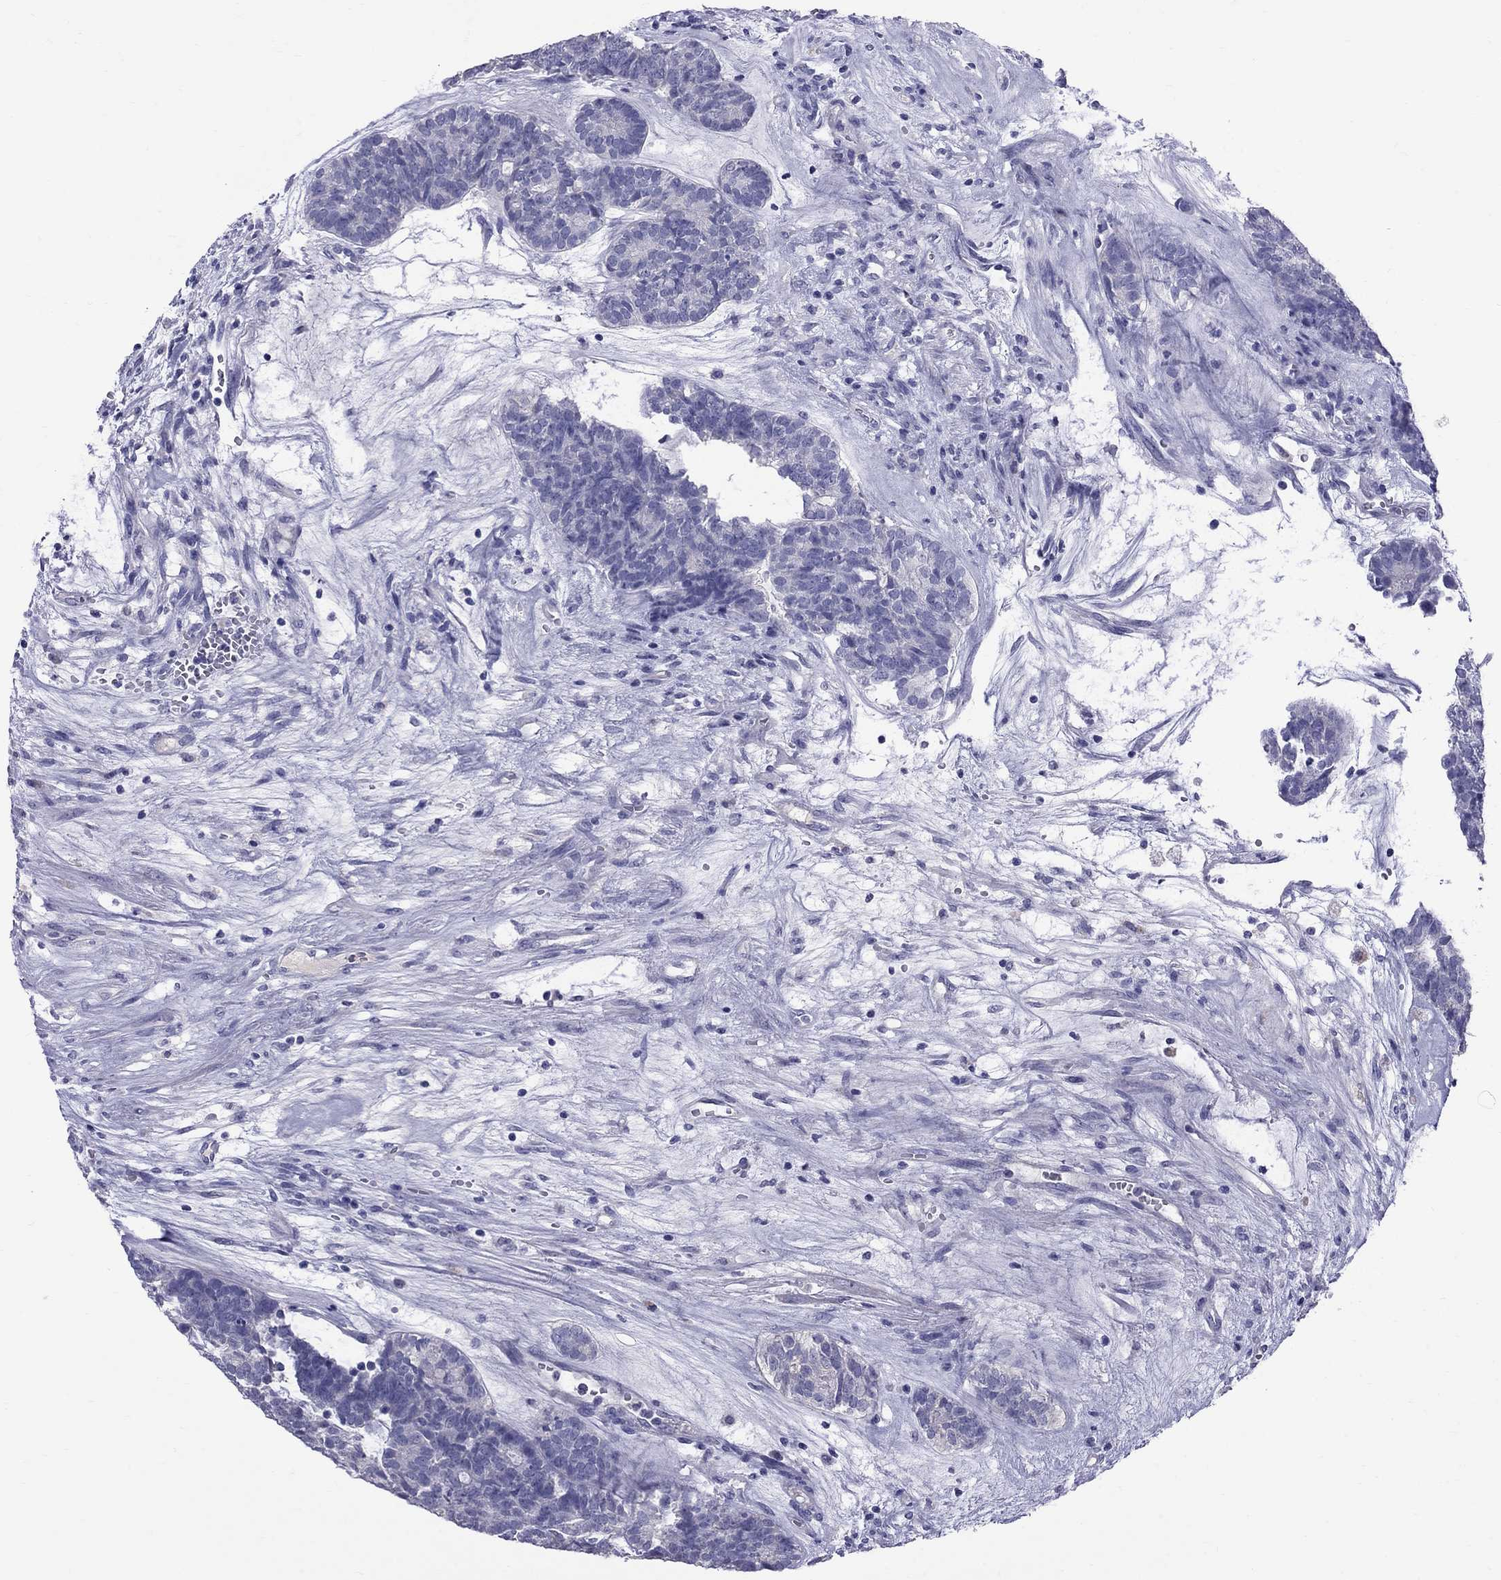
{"staining": {"intensity": "negative", "quantity": "none", "location": "none"}, "tissue": "head and neck cancer", "cell_type": "Tumor cells", "image_type": "cancer", "snomed": [{"axis": "morphology", "description": "Adenocarcinoma, NOS"}, {"axis": "topography", "description": "Head-Neck"}], "caption": "Tumor cells show no significant protein positivity in adenocarcinoma (head and neck).", "gene": "CFAP91", "patient": {"sex": "female", "age": 81}}